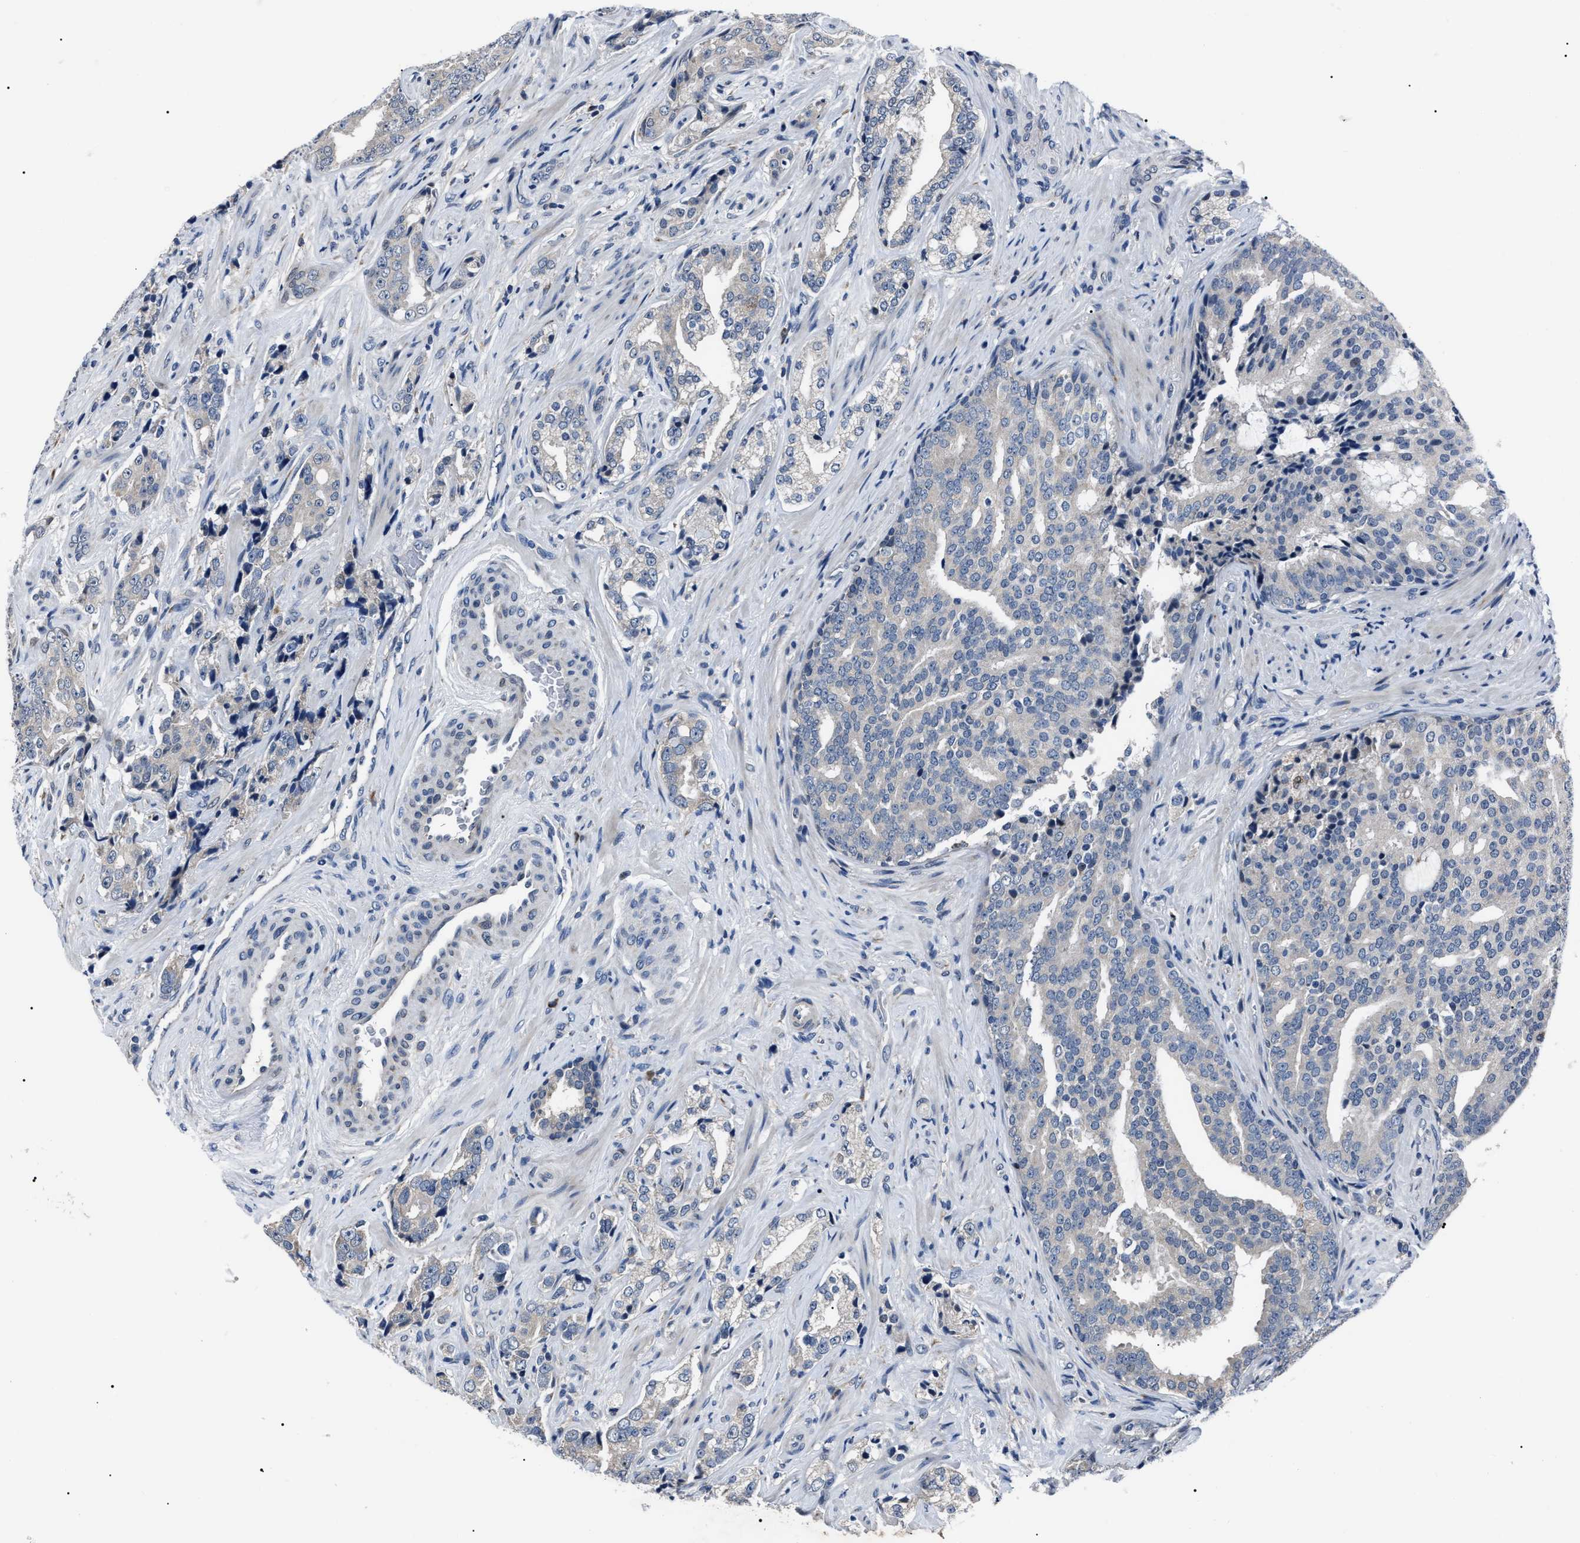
{"staining": {"intensity": "weak", "quantity": "<25%", "location": "cytoplasmic/membranous"}, "tissue": "prostate cancer", "cell_type": "Tumor cells", "image_type": "cancer", "snomed": [{"axis": "morphology", "description": "Adenocarcinoma, High grade"}, {"axis": "topography", "description": "Prostate"}], "caption": "This histopathology image is of adenocarcinoma (high-grade) (prostate) stained with IHC to label a protein in brown with the nuclei are counter-stained blue. There is no staining in tumor cells.", "gene": "LRRC14", "patient": {"sex": "male", "age": 71}}